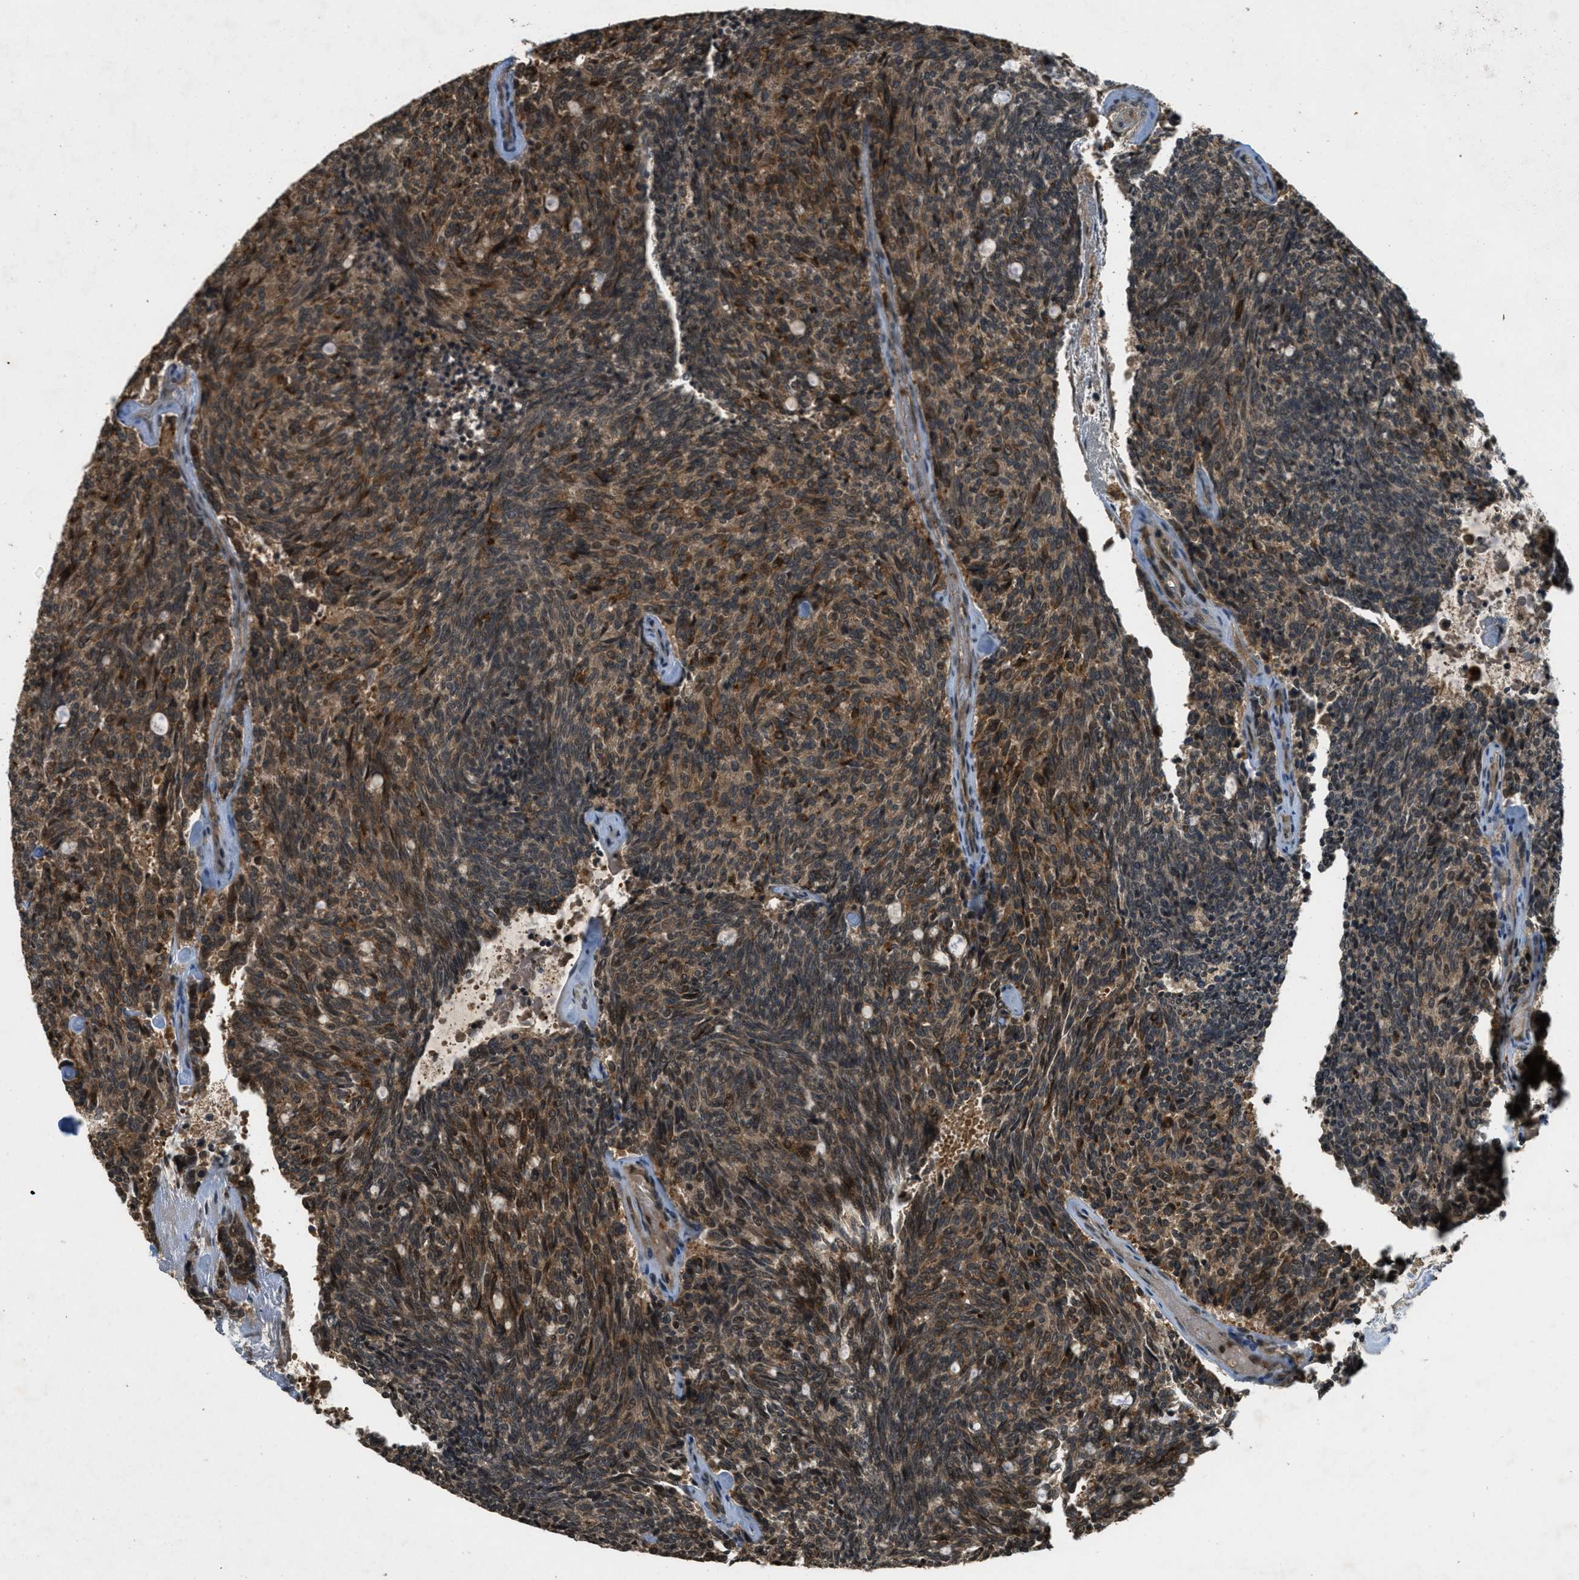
{"staining": {"intensity": "moderate", "quantity": ">75%", "location": "cytoplasmic/membranous"}, "tissue": "carcinoid", "cell_type": "Tumor cells", "image_type": "cancer", "snomed": [{"axis": "morphology", "description": "Carcinoid, malignant, NOS"}, {"axis": "topography", "description": "Pancreas"}], "caption": "Protein expression analysis of human carcinoid (malignant) reveals moderate cytoplasmic/membranous staining in about >75% of tumor cells.", "gene": "ATG7", "patient": {"sex": "female", "age": 54}}